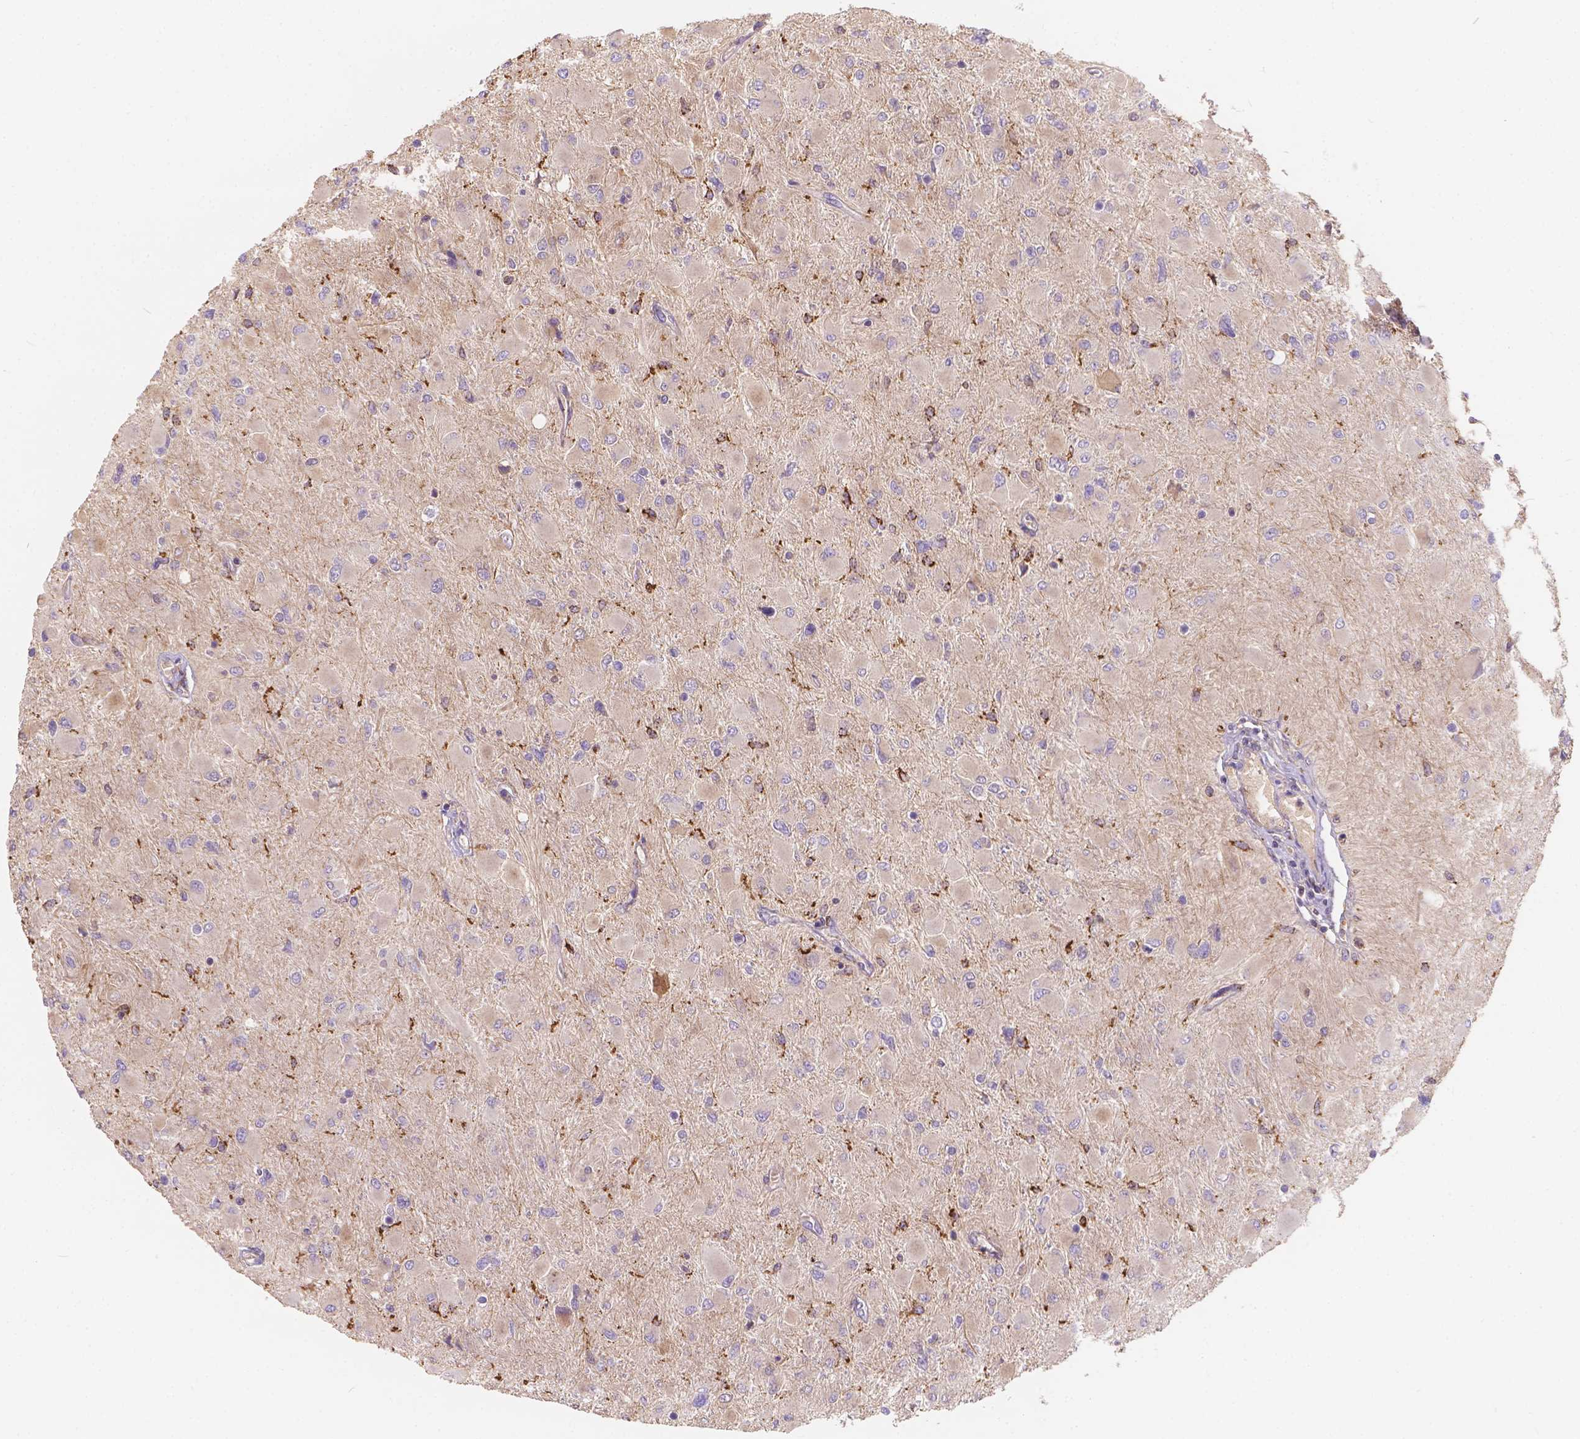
{"staining": {"intensity": "weak", "quantity": "<25%", "location": "cytoplasmic/membranous"}, "tissue": "glioma", "cell_type": "Tumor cells", "image_type": "cancer", "snomed": [{"axis": "morphology", "description": "Glioma, malignant, High grade"}, {"axis": "topography", "description": "Cerebral cortex"}], "caption": "High magnification brightfield microscopy of malignant high-grade glioma stained with DAB (3,3'-diaminobenzidine) (brown) and counterstained with hematoxylin (blue): tumor cells show no significant positivity.", "gene": "CDK10", "patient": {"sex": "female", "age": 36}}